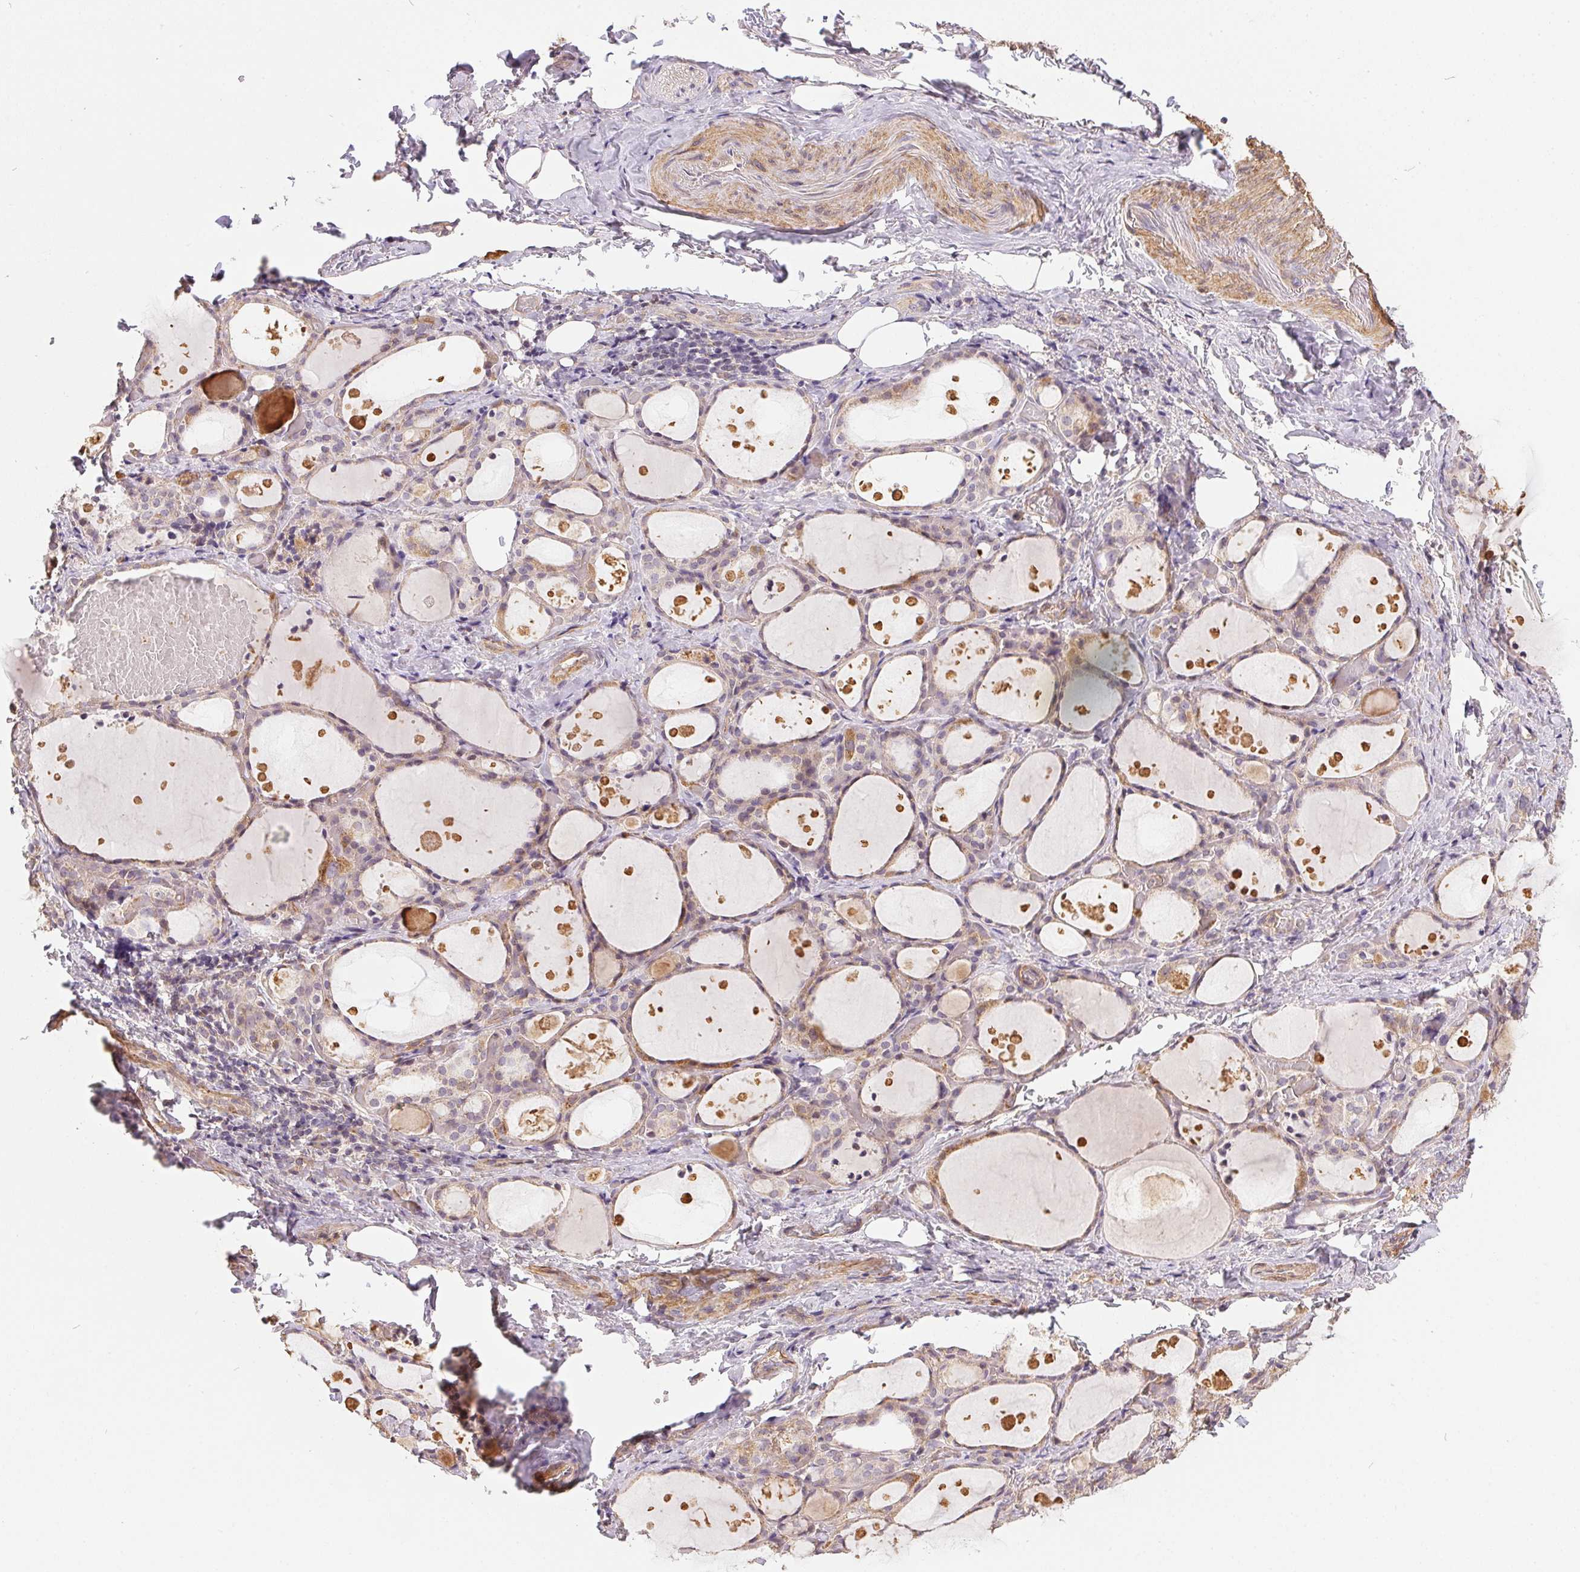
{"staining": {"intensity": "weak", "quantity": "25%-75%", "location": "cytoplasmic/membranous"}, "tissue": "thyroid gland", "cell_type": "Glandular cells", "image_type": "normal", "snomed": [{"axis": "morphology", "description": "Normal tissue, NOS"}, {"axis": "topography", "description": "Thyroid gland"}], "caption": "Protein staining displays weak cytoplasmic/membranous expression in about 25%-75% of glandular cells in unremarkable thyroid gland. The staining was performed using DAB (3,3'-diaminobenzidine) to visualize the protein expression in brown, while the nuclei were stained in blue with hematoxylin (Magnification: 20x).", "gene": "REV3L", "patient": {"sex": "male", "age": 68}}